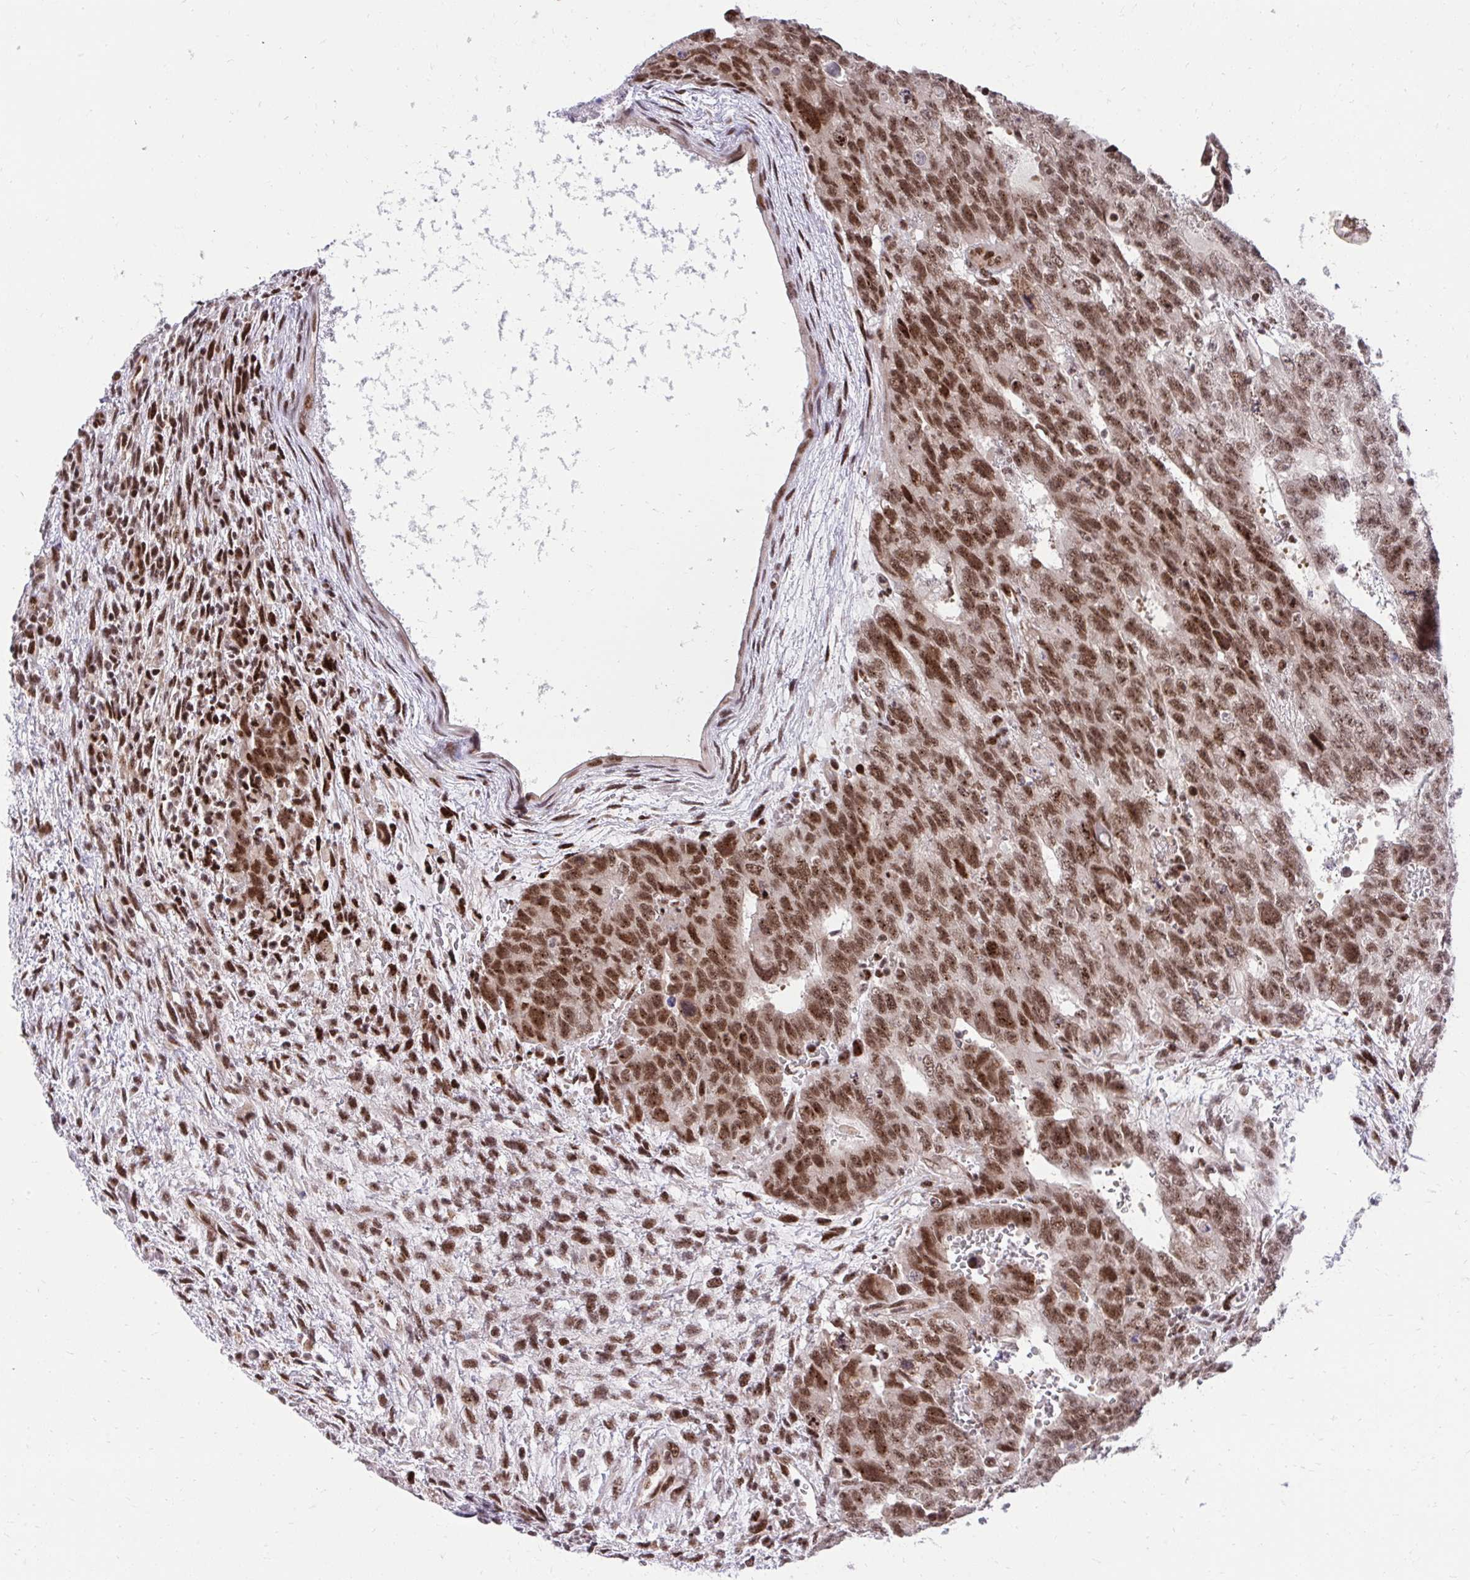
{"staining": {"intensity": "strong", "quantity": ">75%", "location": "nuclear"}, "tissue": "testis cancer", "cell_type": "Tumor cells", "image_type": "cancer", "snomed": [{"axis": "morphology", "description": "Carcinoma, Embryonal, NOS"}, {"axis": "topography", "description": "Testis"}], "caption": "Testis cancer stained with a protein marker reveals strong staining in tumor cells.", "gene": "HOXA4", "patient": {"sex": "male", "age": 26}}